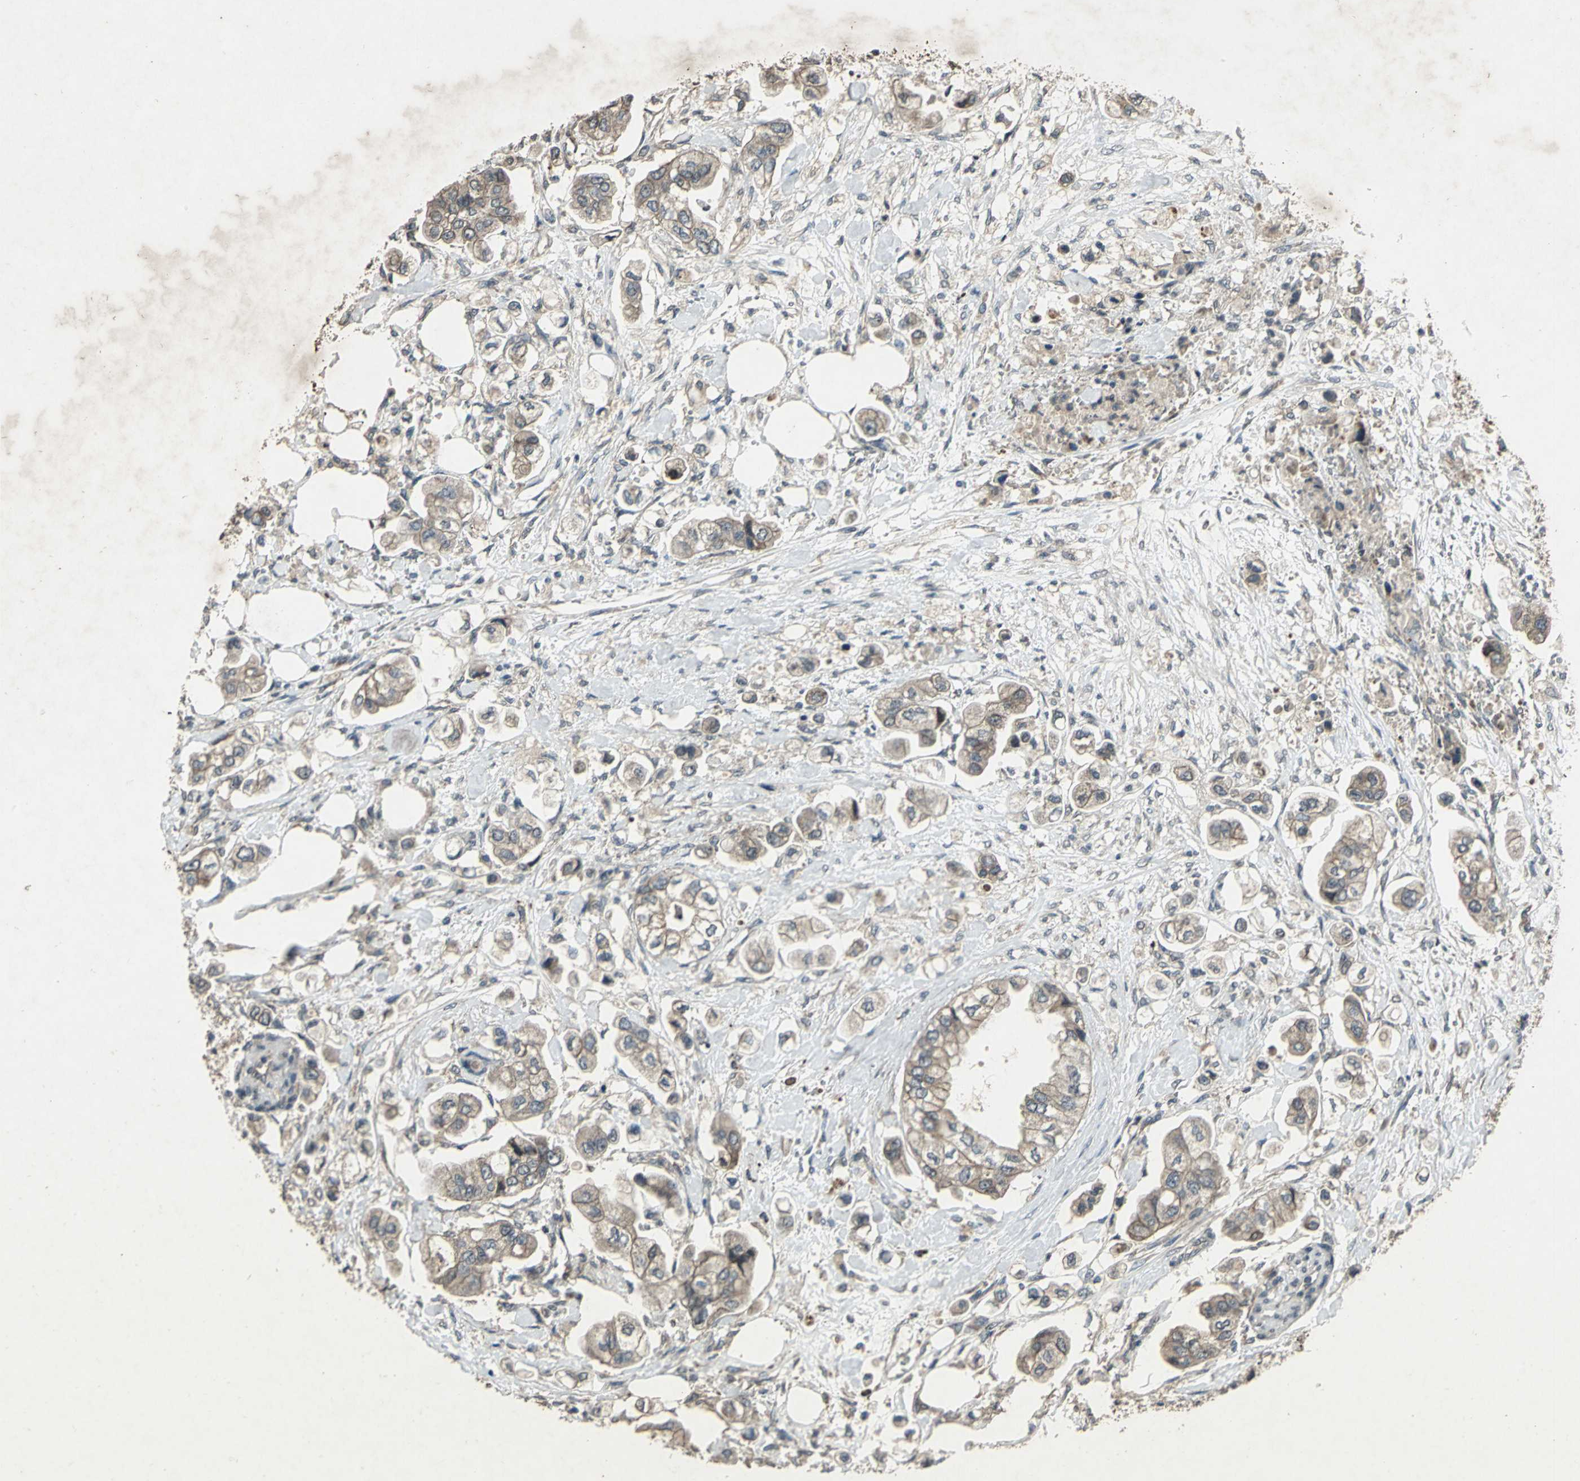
{"staining": {"intensity": "weak", "quantity": ">75%", "location": "cytoplasmic/membranous"}, "tissue": "stomach cancer", "cell_type": "Tumor cells", "image_type": "cancer", "snomed": [{"axis": "morphology", "description": "Adenocarcinoma, NOS"}, {"axis": "topography", "description": "Stomach"}], "caption": "Adenocarcinoma (stomach) tissue displays weak cytoplasmic/membranous staining in approximately >75% of tumor cells, visualized by immunohistochemistry.", "gene": "SEPTIN4", "patient": {"sex": "male", "age": 62}}